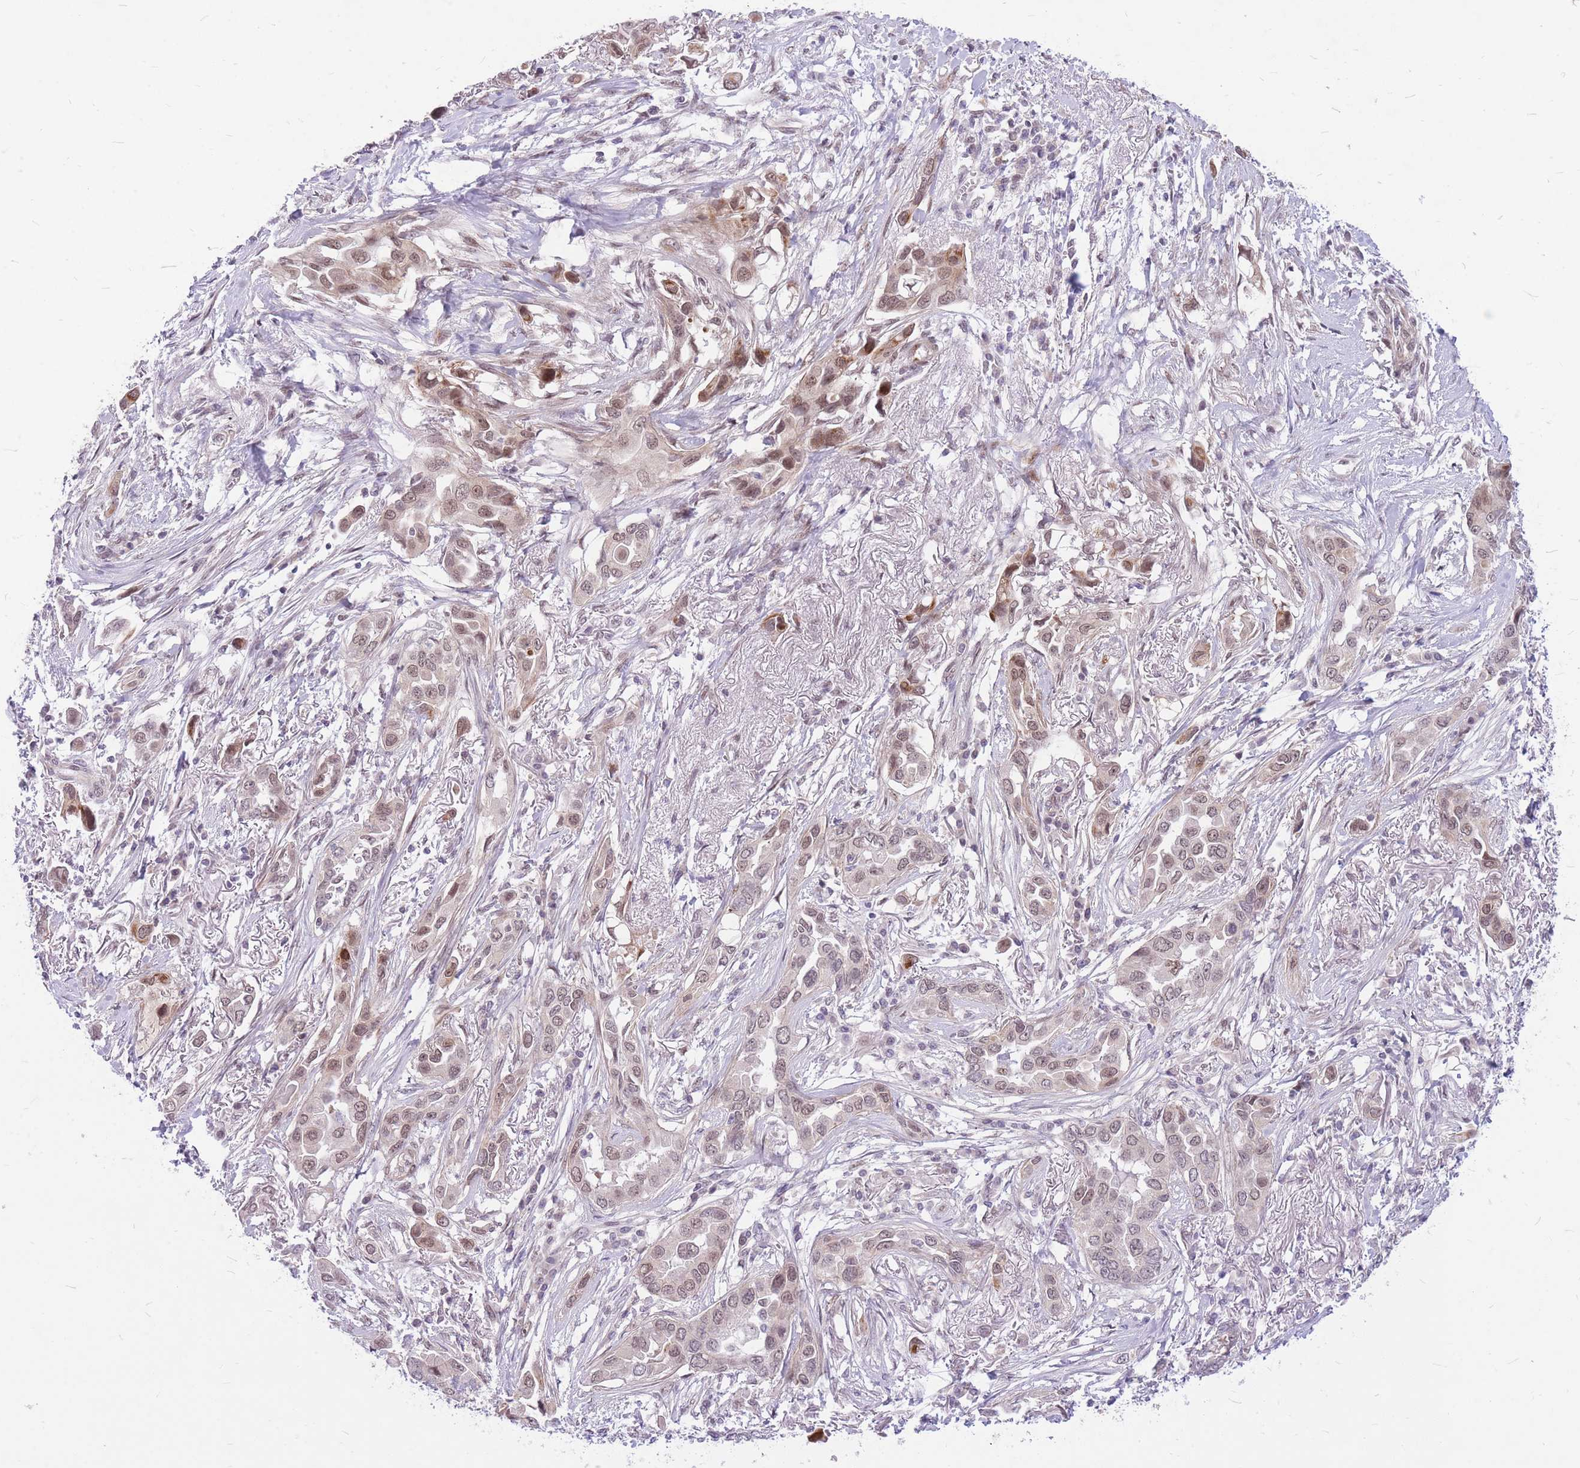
{"staining": {"intensity": "weak", "quantity": "25%-75%", "location": "cytoplasmic/membranous,nuclear"}, "tissue": "lung cancer", "cell_type": "Tumor cells", "image_type": "cancer", "snomed": [{"axis": "morphology", "description": "Adenocarcinoma, NOS"}, {"axis": "topography", "description": "Lung"}], "caption": "Human lung cancer (adenocarcinoma) stained with a protein marker demonstrates weak staining in tumor cells.", "gene": "ERCC2", "patient": {"sex": "female", "age": 76}}